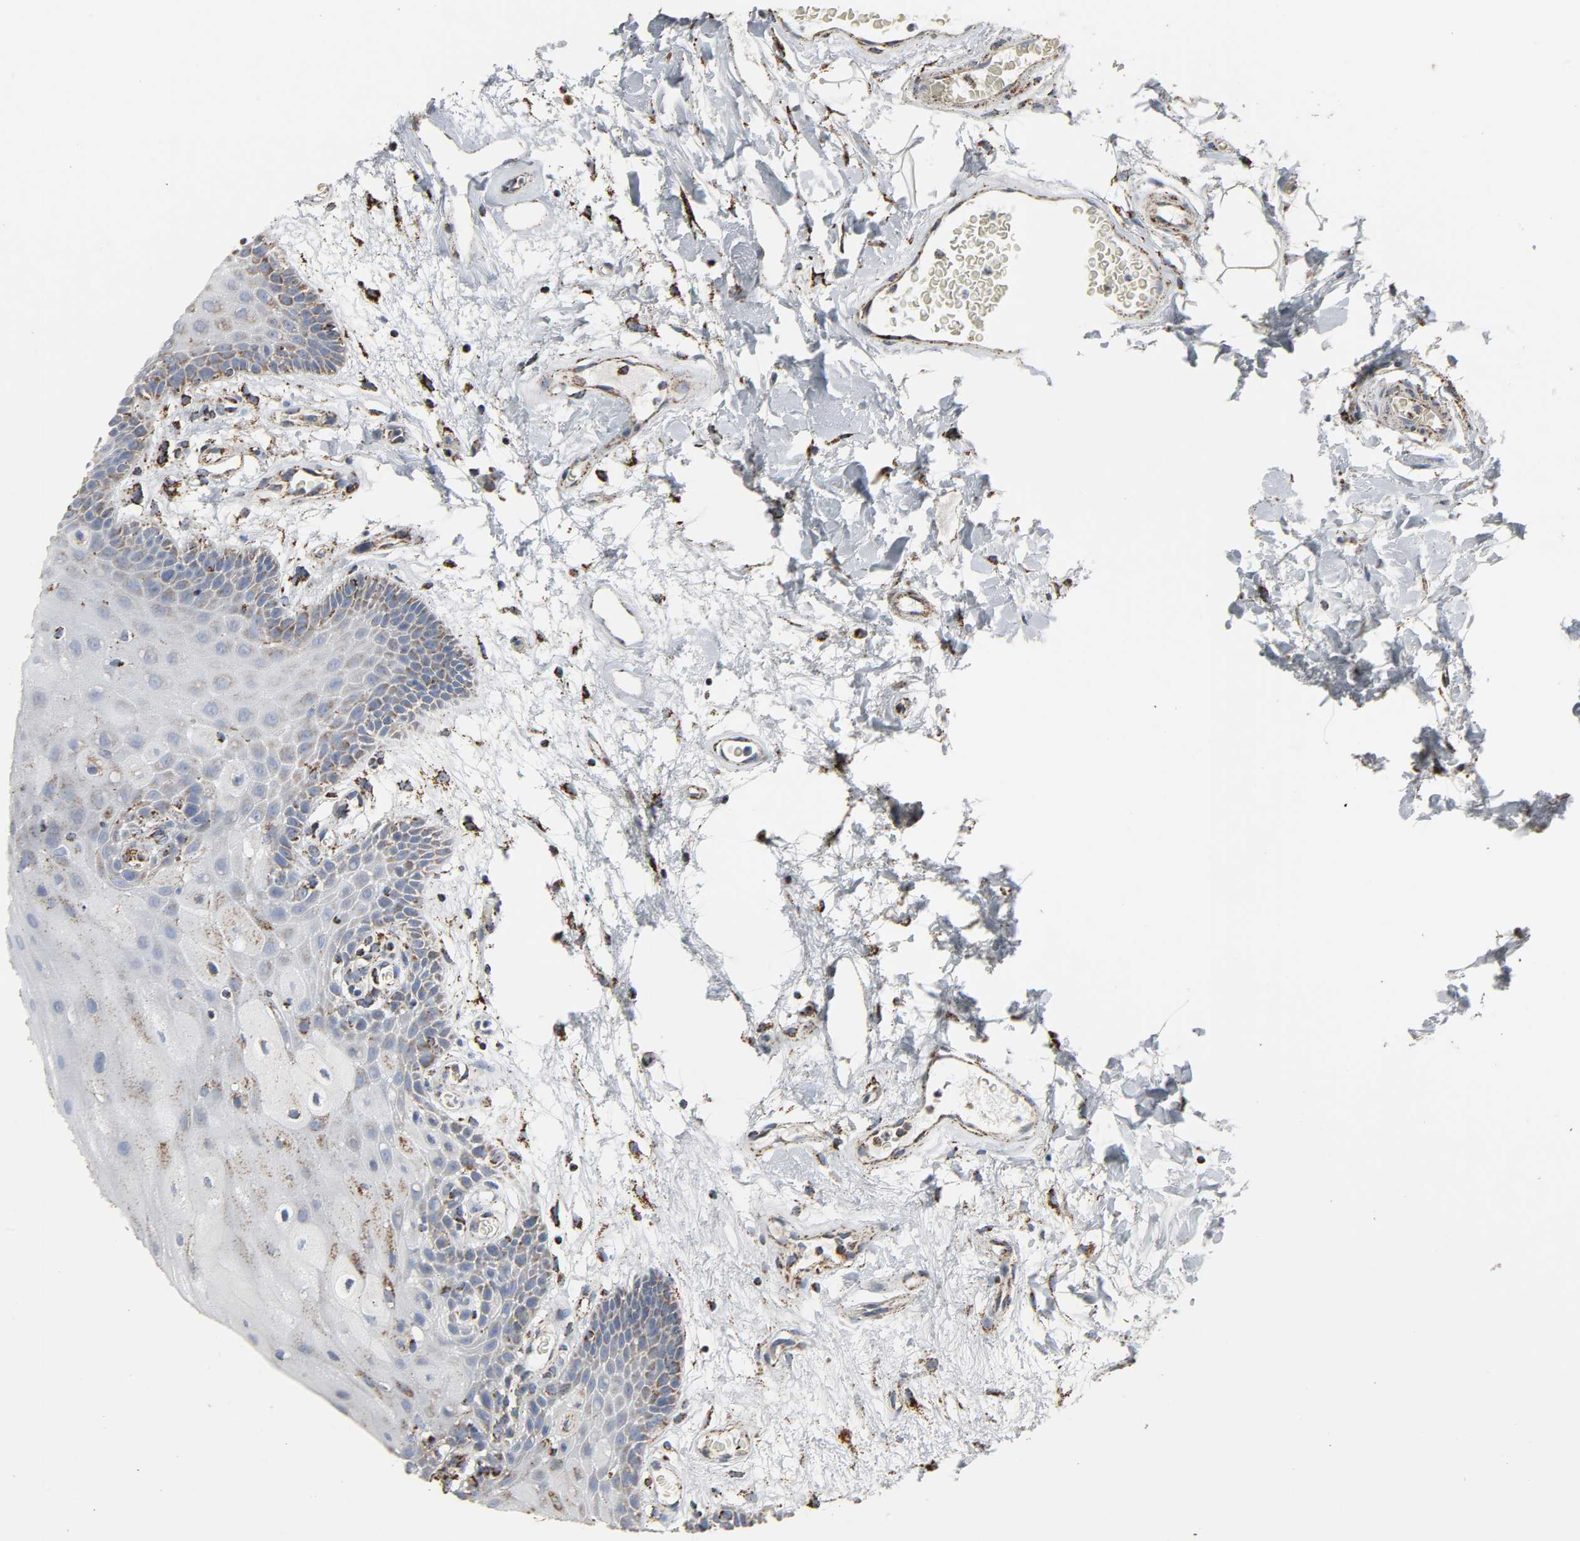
{"staining": {"intensity": "moderate", "quantity": "25%-75%", "location": "cytoplasmic/membranous"}, "tissue": "oral mucosa", "cell_type": "Squamous epithelial cells", "image_type": "normal", "snomed": [{"axis": "morphology", "description": "Normal tissue, NOS"}, {"axis": "morphology", "description": "Squamous cell carcinoma, NOS"}, {"axis": "topography", "description": "Skeletal muscle"}, {"axis": "topography", "description": "Oral tissue"}, {"axis": "topography", "description": "Head-Neck"}], "caption": "Normal oral mucosa displays moderate cytoplasmic/membranous staining in about 25%-75% of squamous epithelial cells.", "gene": "ACAT1", "patient": {"sex": "male", "age": 71}}